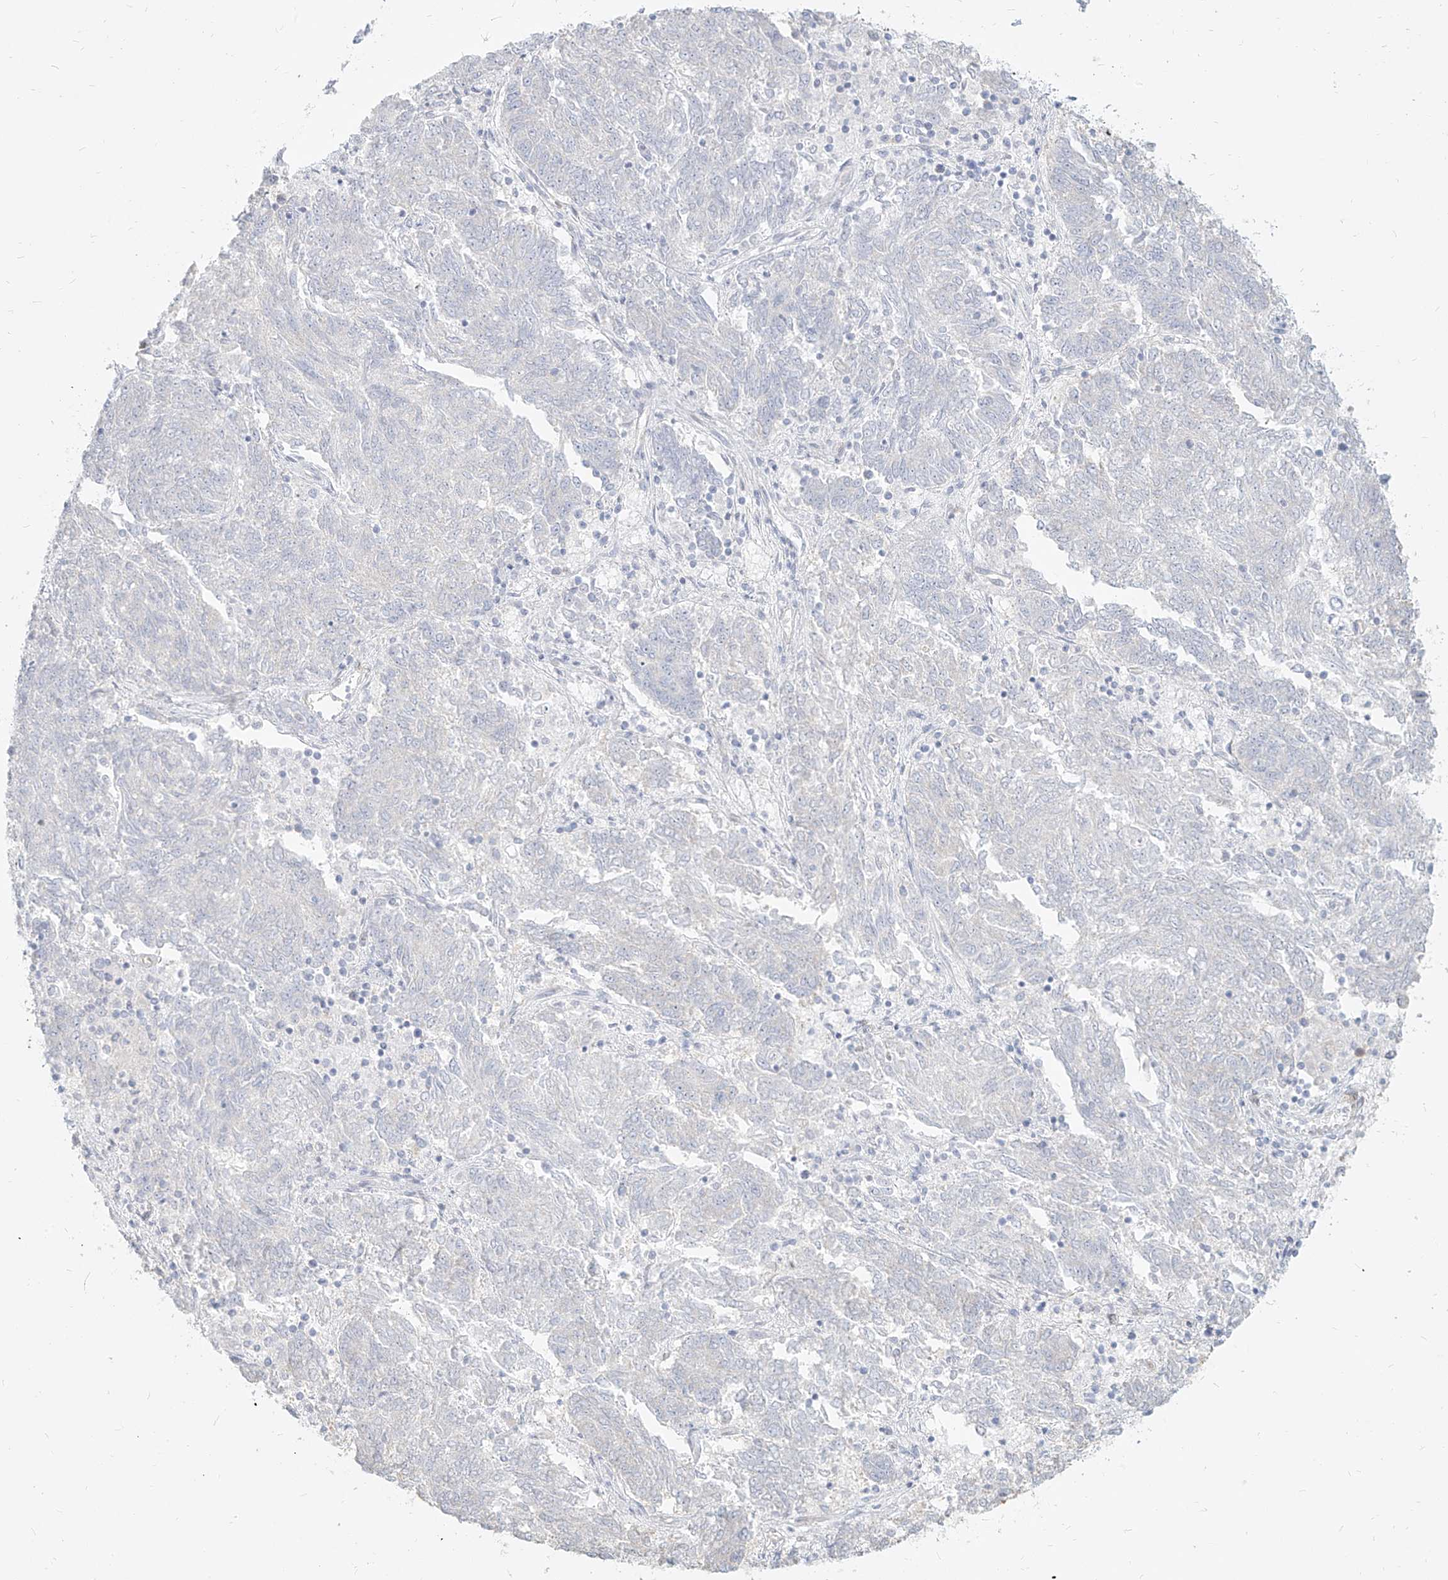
{"staining": {"intensity": "negative", "quantity": "none", "location": "none"}, "tissue": "endometrial cancer", "cell_type": "Tumor cells", "image_type": "cancer", "snomed": [{"axis": "morphology", "description": "Adenocarcinoma, NOS"}, {"axis": "topography", "description": "Endometrium"}], "caption": "DAB immunohistochemical staining of human endometrial cancer reveals no significant staining in tumor cells.", "gene": "ITPKB", "patient": {"sex": "female", "age": 80}}